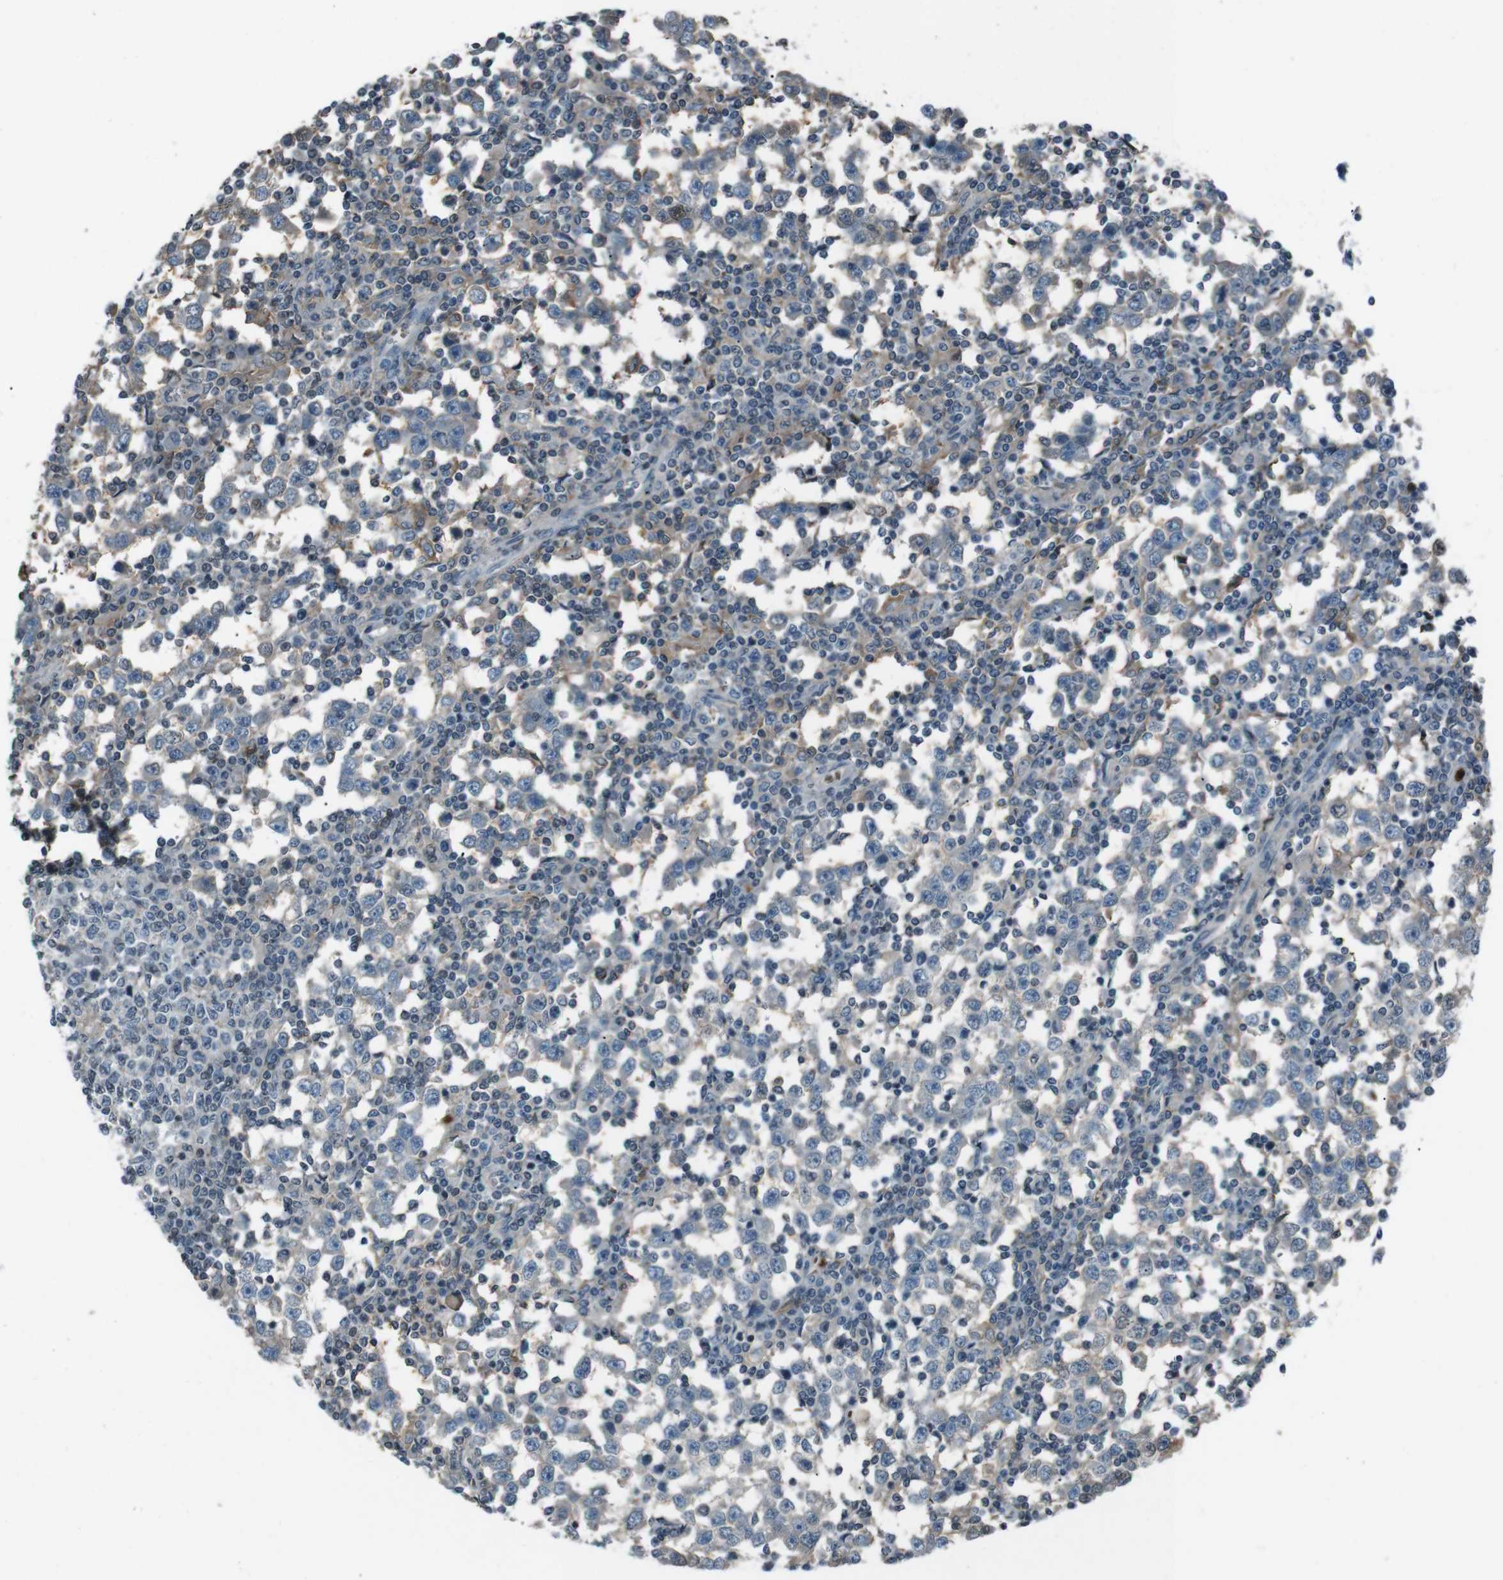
{"staining": {"intensity": "negative", "quantity": "none", "location": "none"}, "tissue": "testis cancer", "cell_type": "Tumor cells", "image_type": "cancer", "snomed": [{"axis": "morphology", "description": "Seminoma, NOS"}, {"axis": "topography", "description": "Testis"}], "caption": "Immunohistochemistry (IHC) image of neoplastic tissue: testis seminoma stained with DAB (3,3'-diaminobenzidine) displays no significant protein staining in tumor cells.", "gene": "UGT1A6", "patient": {"sex": "male", "age": 65}}